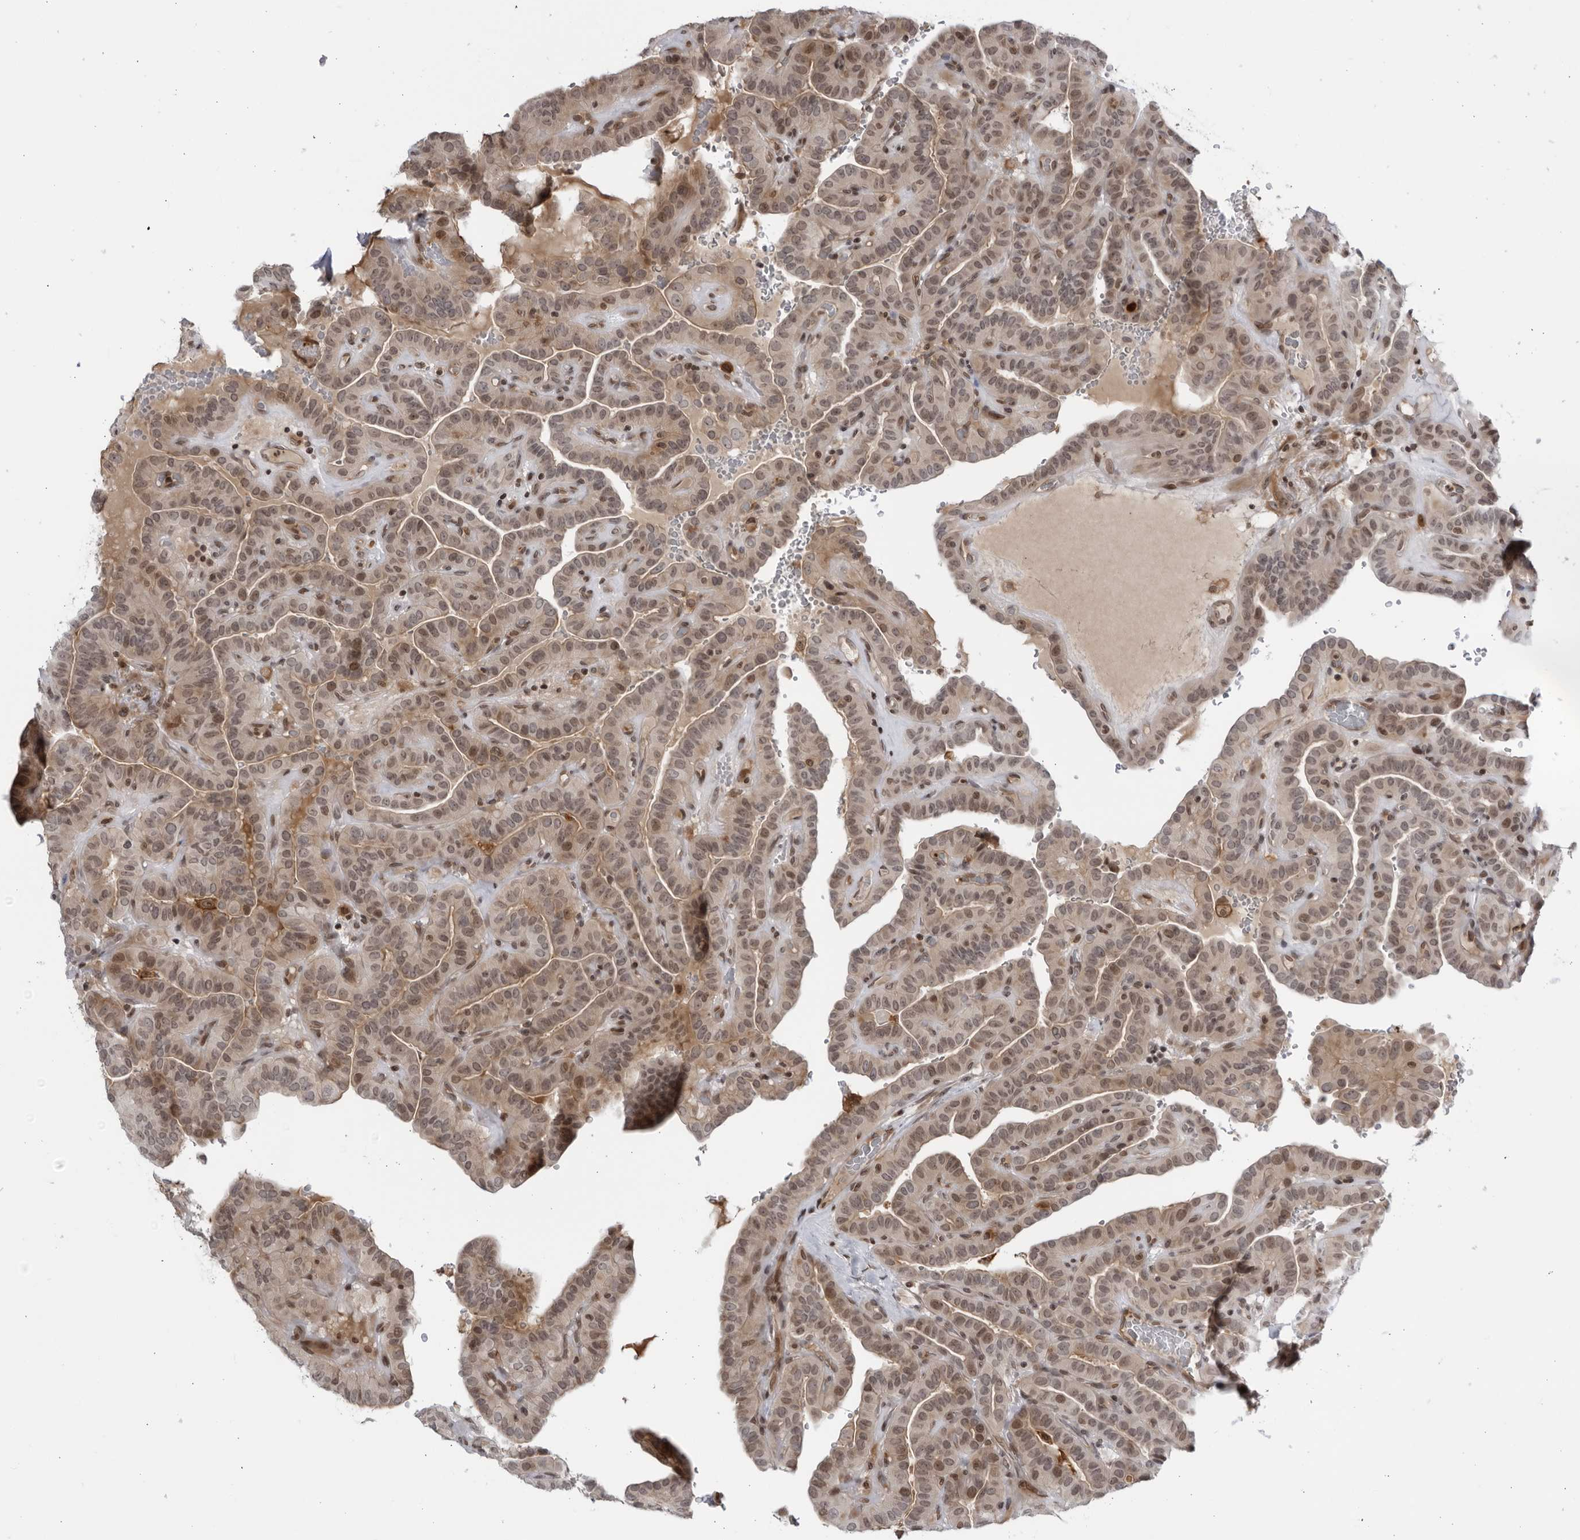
{"staining": {"intensity": "weak", "quantity": ">75%", "location": "cytoplasmic/membranous,nuclear"}, "tissue": "thyroid cancer", "cell_type": "Tumor cells", "image_type": "cancer", "snomed": [{"axis": "morphology", "description": "Papillary adenocarcinoma, NOS"}, {"axis": "topography", "description": "Thyroid gland"}], "caption": "Approximately >75% of tumor cells in human thyroid cancer (papillary adenocarcinoma) display weak cytoplasmic/membranous and nuclear protein expression as visualized by brown immunohistochemical staining.", "gene": "DTL", "patient": {"sex": "male", "age": 77}}